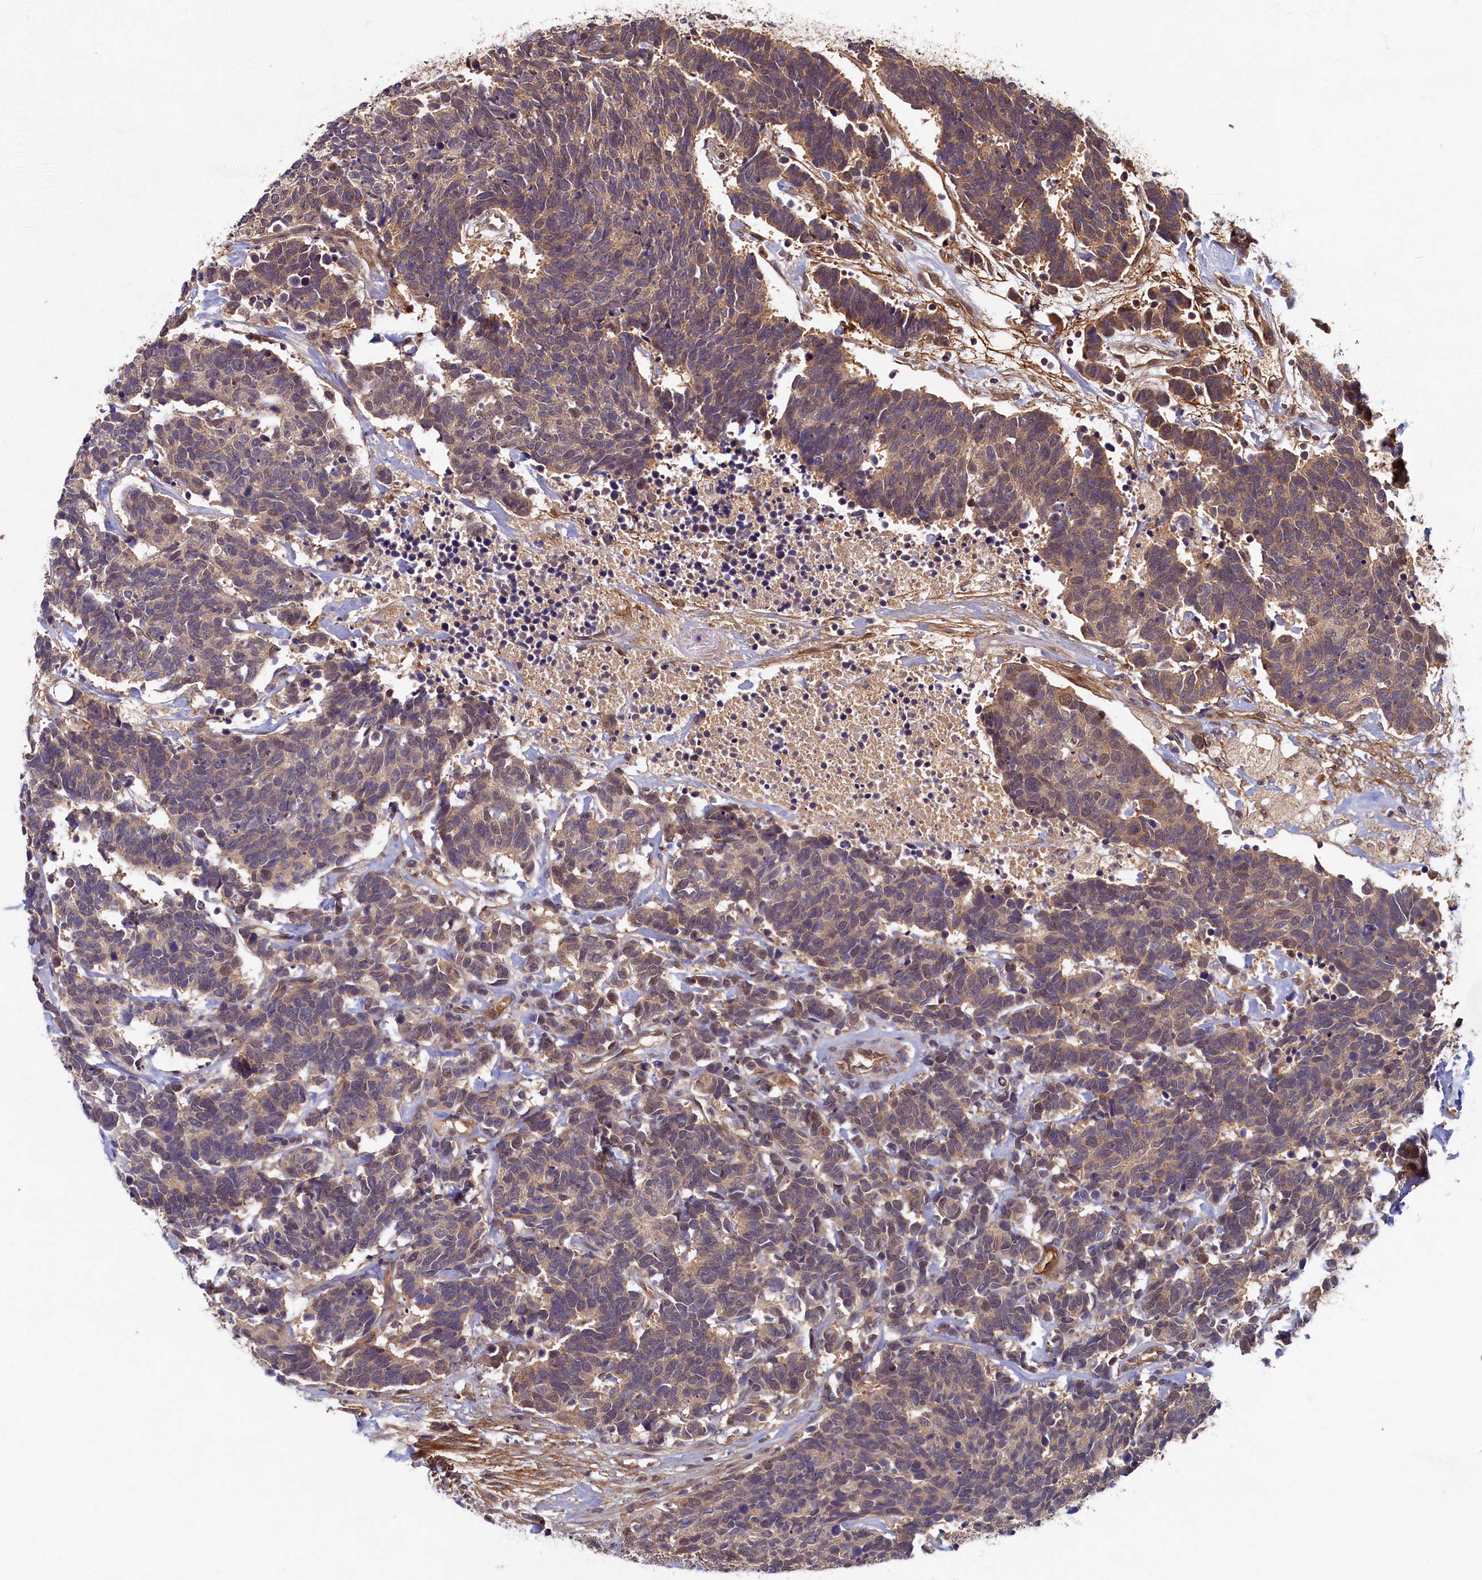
{"staining": {"intensity": "moderate", "quantity": "25%-75%", "location": "cytoplasmic/membranous"}, "tissue": "carcinoid", "cell_type": "Tumor cells", "image_type": "cancer", "snomed": [{"axis": "morphology", "description": "Carcinoma, NOS"}, {"axis": "morphology", "description": "Carcinoid, malignant, NOS"}, {"axis": "topography", "description": "Urinary bladder"}], "caption": "A histopathology image showing moderate cytoplasmic/membranous expression in about 25%-75% of tumor cells in carcinoid, as visualized by brown immunohistochemical staining.", "gene": "LCMT2", "patient": {"sex": "male", "age": 57}}